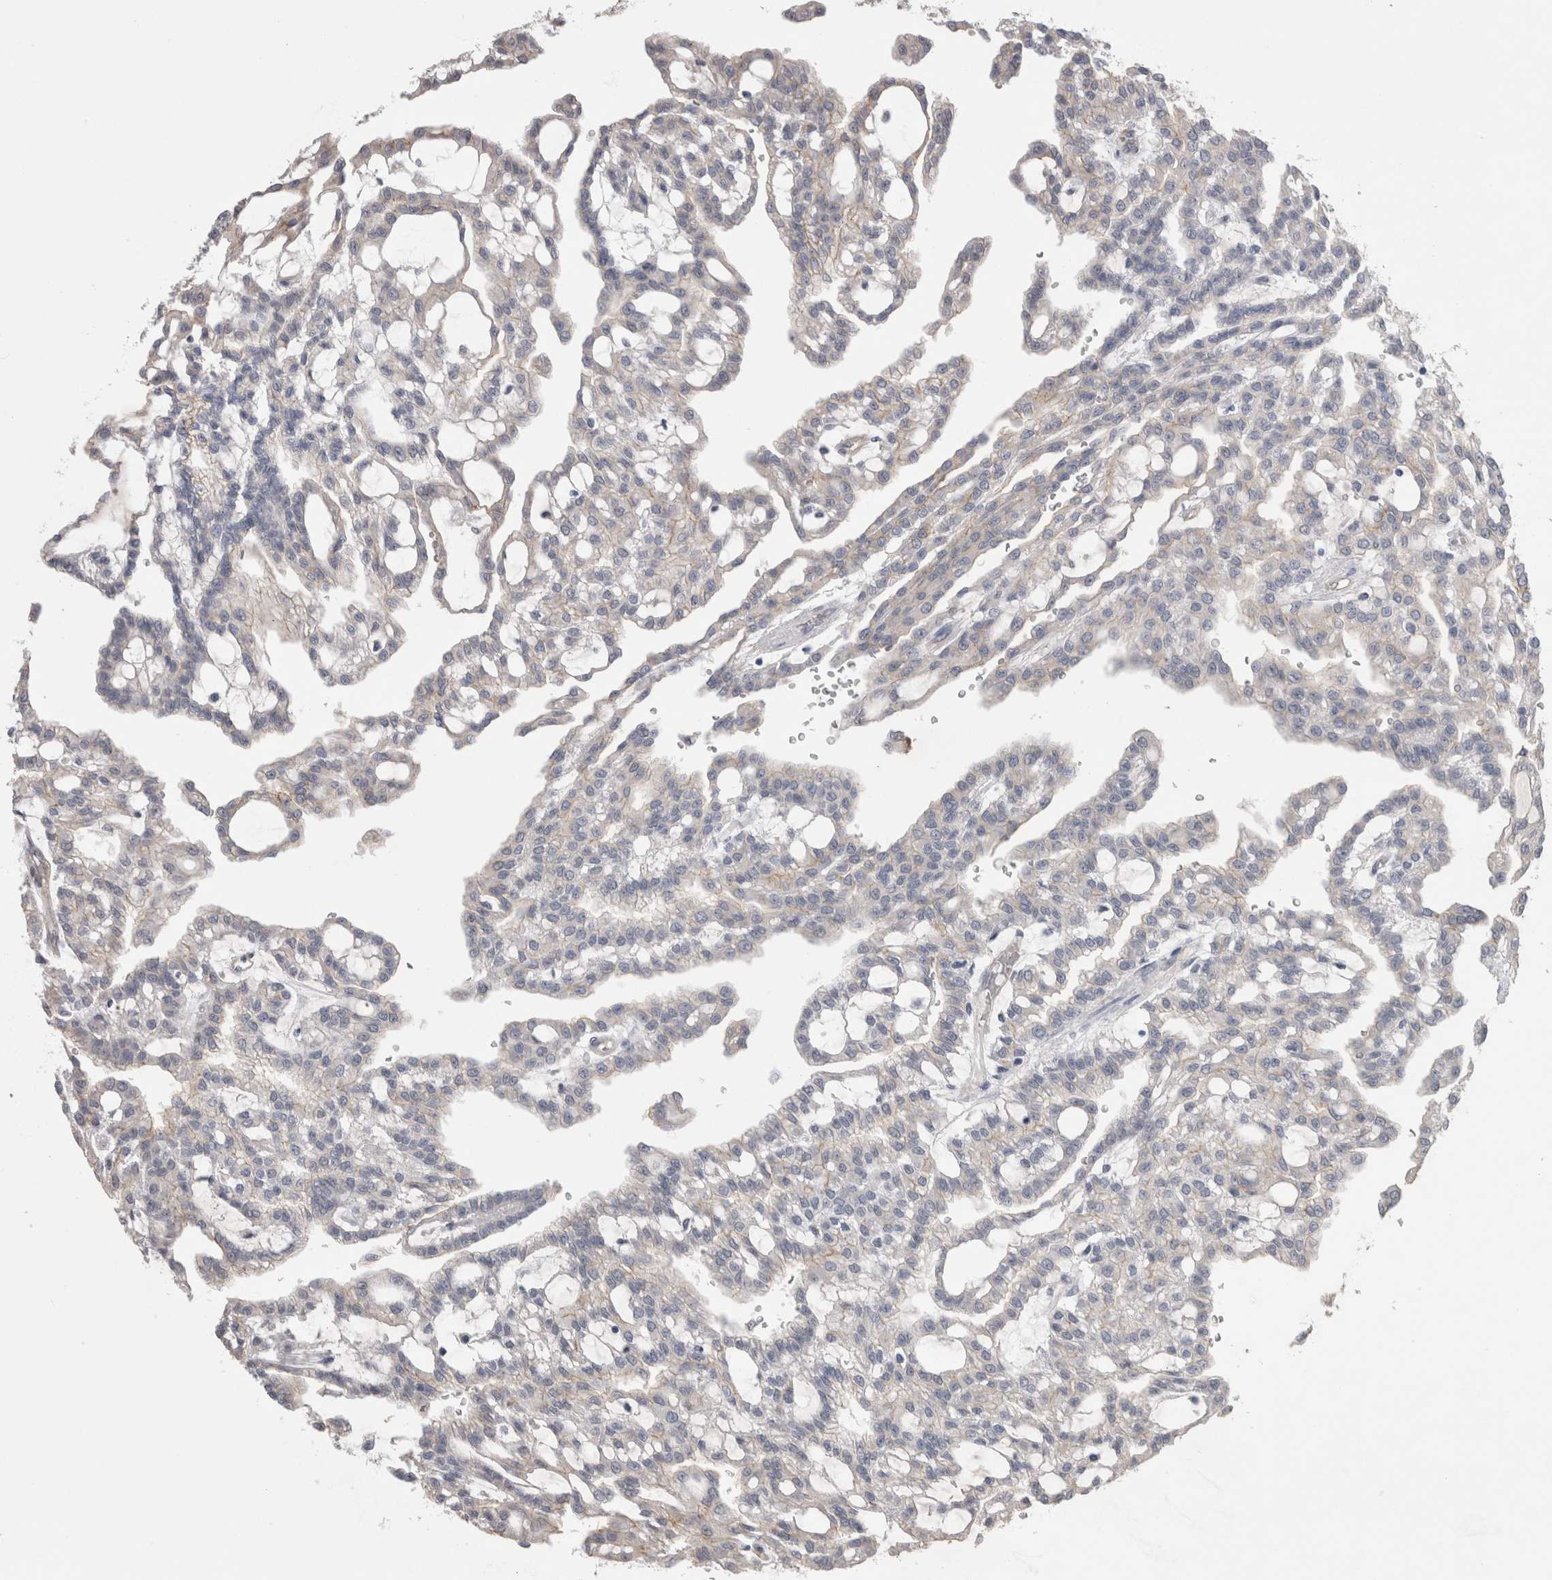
{"staining": {"intensity": "weak", "quantity": "<25%", "location": "cytoplasmic/membranous"}, "tissue": "renal cancer", "cell_type": "Tumor cells", "image_type": "cancer", "snomed": [{"axis": "morphology", "description": "Adenocarcinoma, NOS"}, {"axis": "topography", "description": "Kidney"}], "caption": "Histopathology image shows no protein staining in tumor cells of renal cancer (adenocarcinoma) tissue.", "gene": "NECTIN2", "patient": {"sex": "male", "age": 63}}